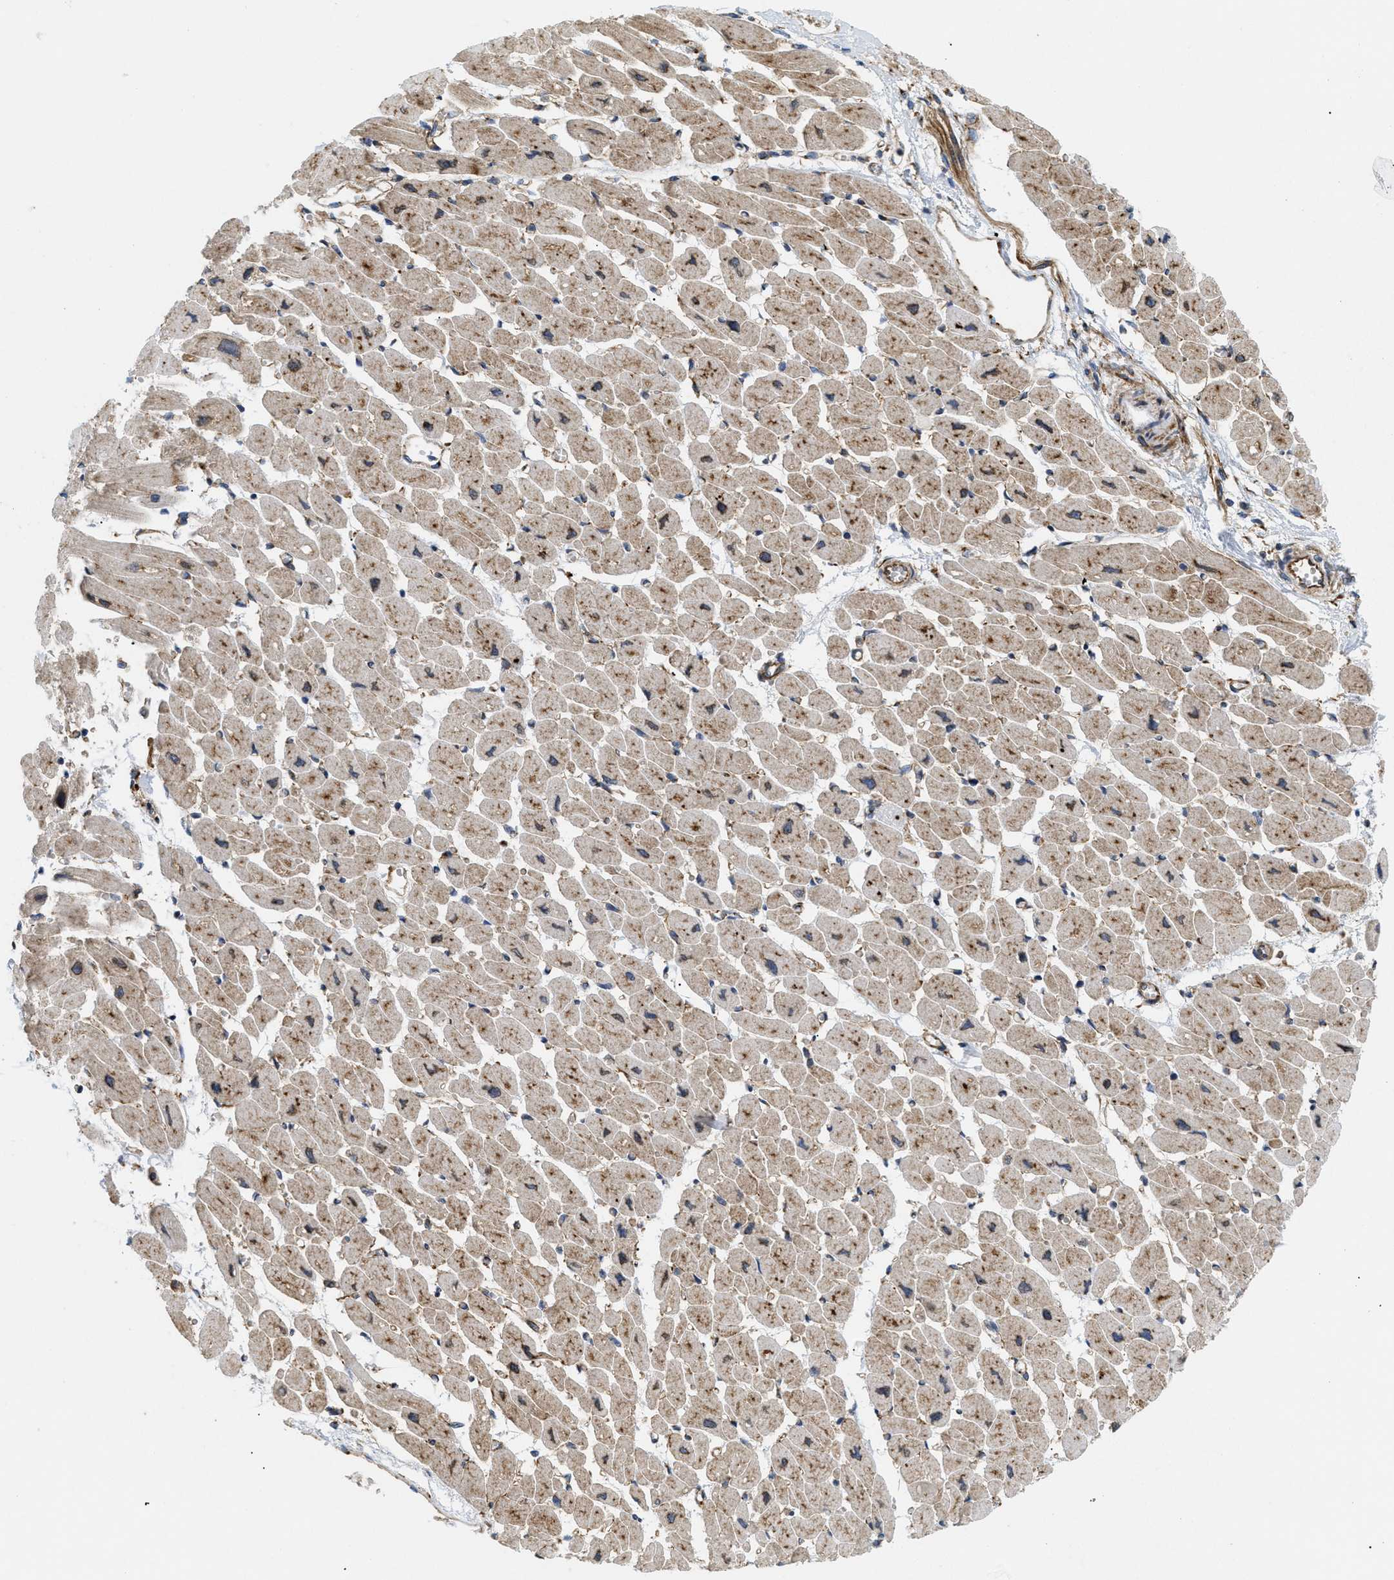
{"staining": {"intensity": "moderate", "quantity": ">75%", "location": "cytoplasmic/membranous"}, "tissue": "heart muscle", "cell_type": "Cardiomyocytes", "image_type": "normal", "snomed": [{"axis": "morphology", "description": "Normal tissue, NOS"}, {"axis": "topography", "description": "Heart"}], "caption": "IHC histopathology image of normal heart muscle stained for a protein (brown), which reveals medium levels of moderate cytoplasmic/membranous expression in approximately >75% of cardiomyocytes.", "gene": "DCTN4", "patient": {"sex": "female", "age": 54}}